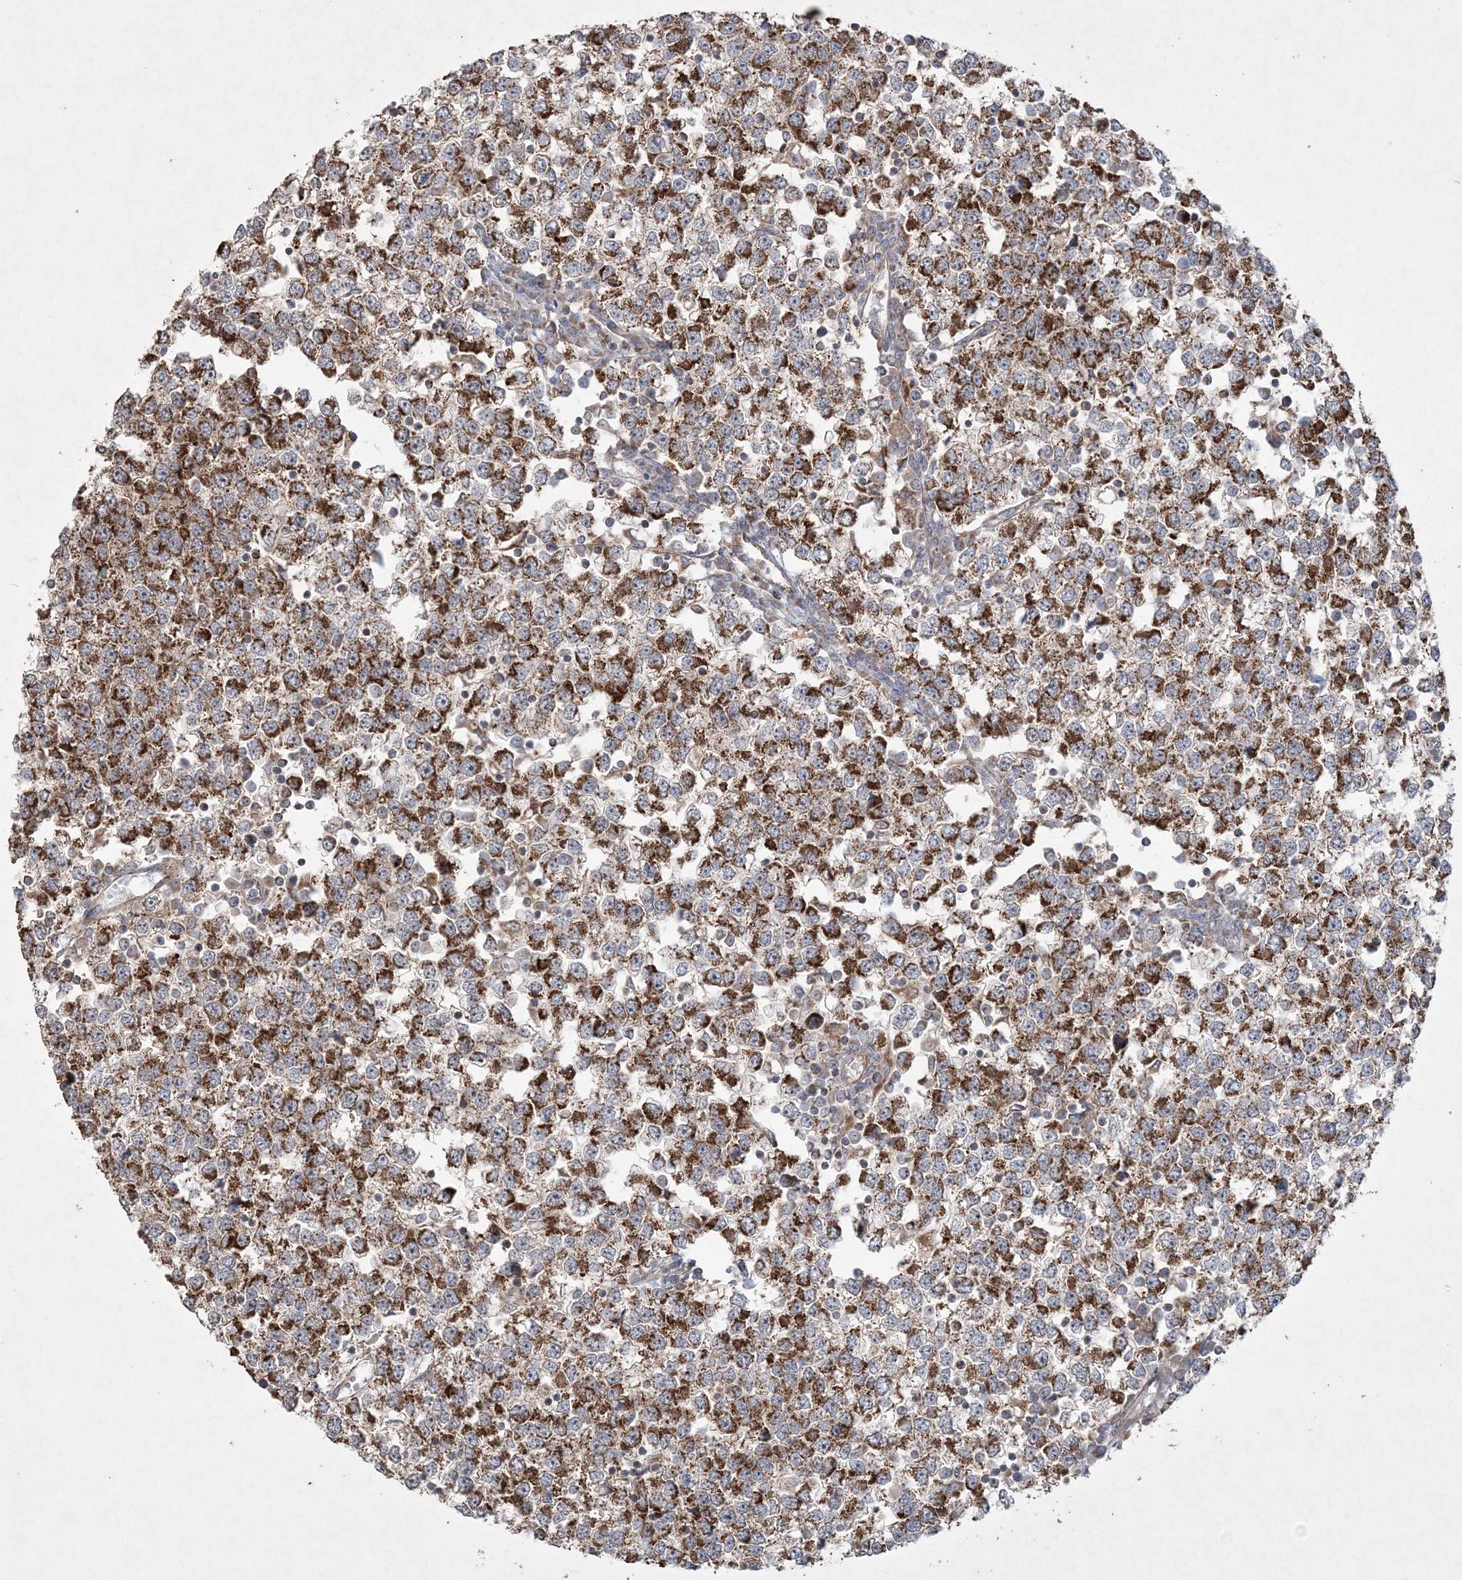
{"staining": {"intensity": "strong", "quantity": ">75%", "location": "cytoplasmic/membranous"}, "tissue": "testis cancer", "cell_type": "Tumor cells", "image_type": "cancer", "snomed": [{"axis": "morphology", "description": "Seminoma, NOS"}, {"axis": "topography", "description": "Testis"}], "caption": "Human testis cancer (seminoma) stained with a protein marker shows strong staining in tumor cells.", "gene": "TTC7A", "patient": {"sex": "male", "age": 65}}